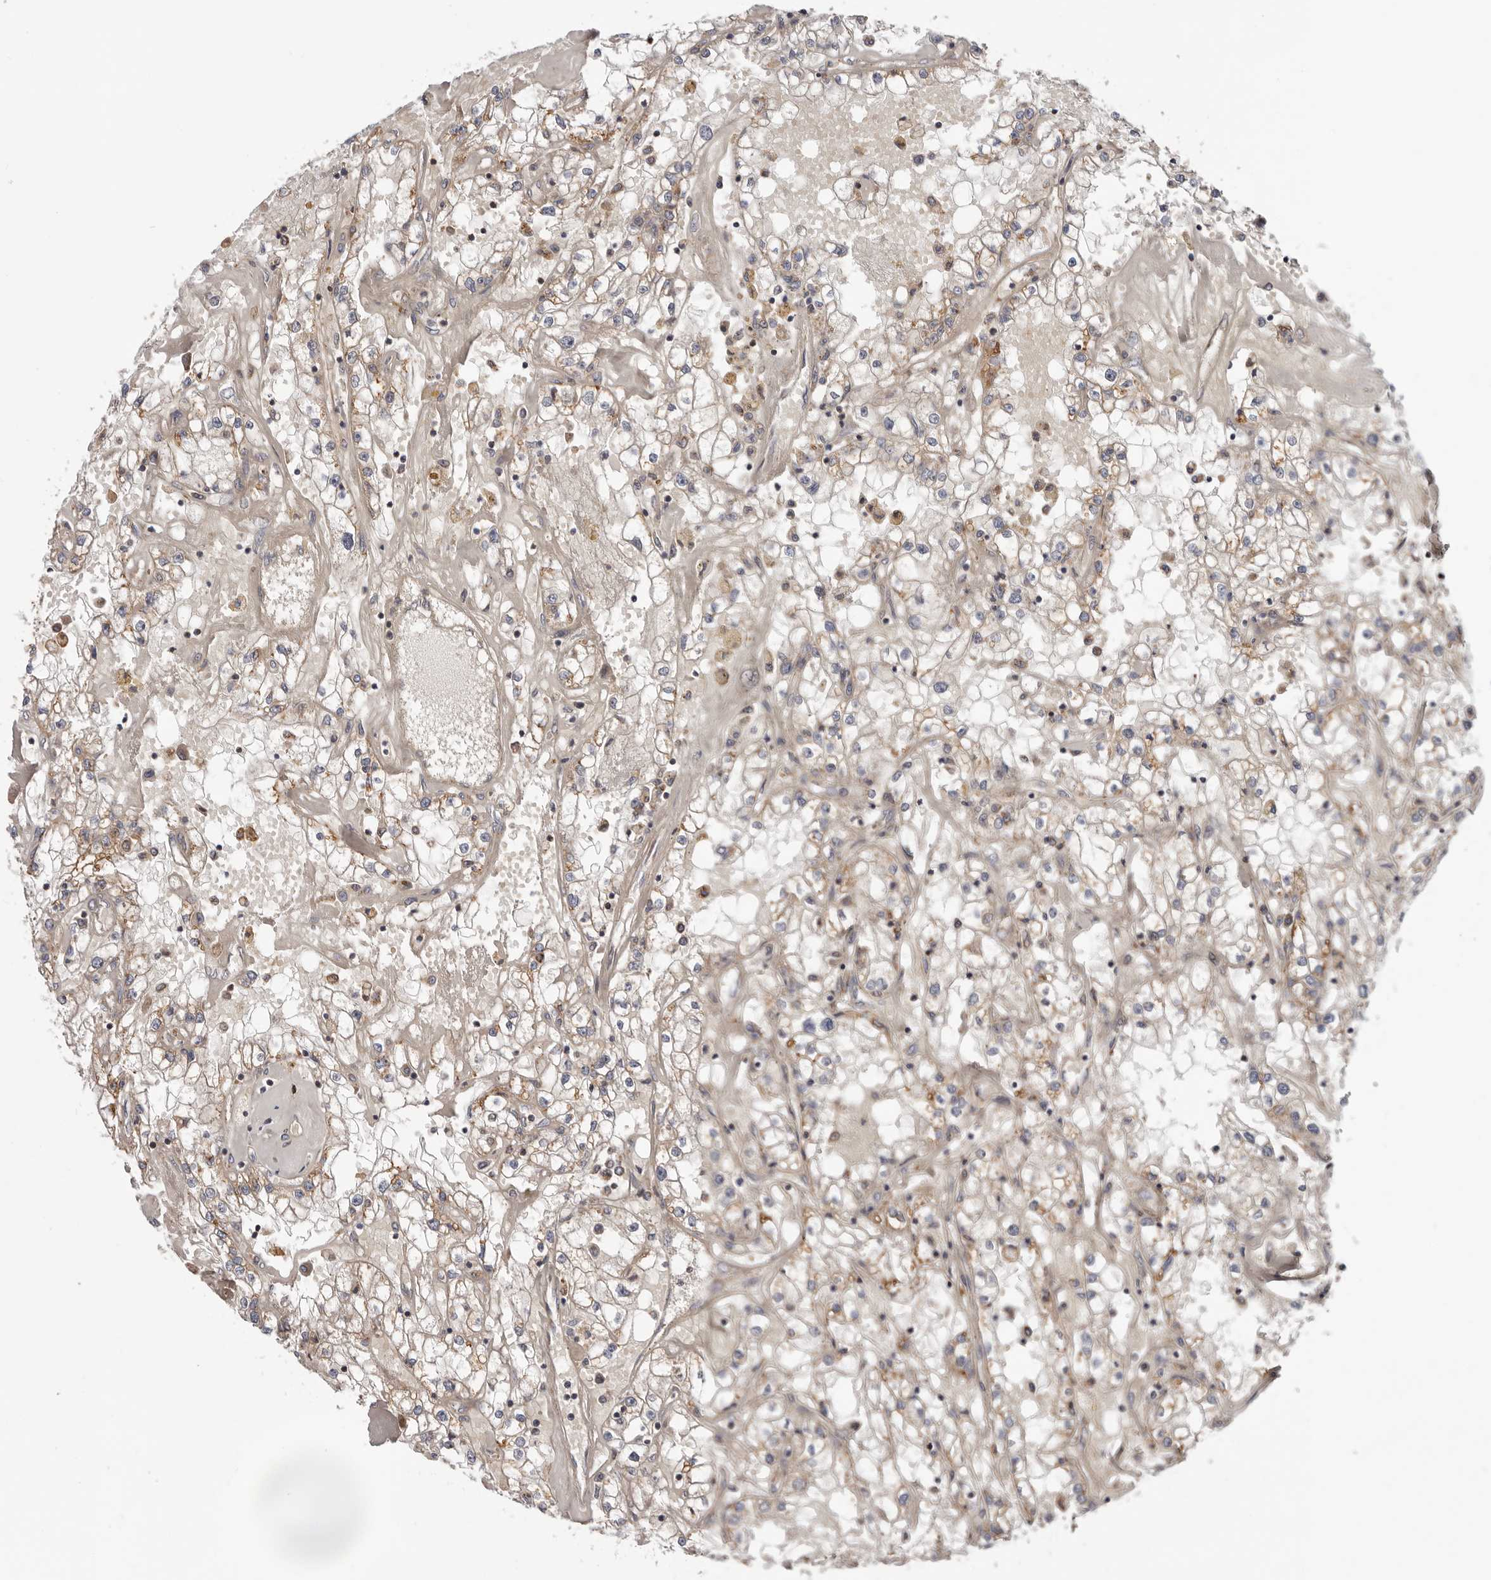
{"staining": {"intensity": "weak", "quantity": "25%-75%", "location": "cytoplasmic/membranous"}, "tissue": "renal cancer", "cell_type": "Tumor cells", "image_type": "cancer", "snomed": [{"axis": "morphology", "description": "Adenocarcinoma, NOS"}, {"axis": "topography", "description": "Kidney"}], "caption": "Renal cancer stained for a protein displays weak cytoplasmic/membranous positivity in tumor cells.", "gene": "TMUB1", "patient": {"sex": "male", "age": 56}}